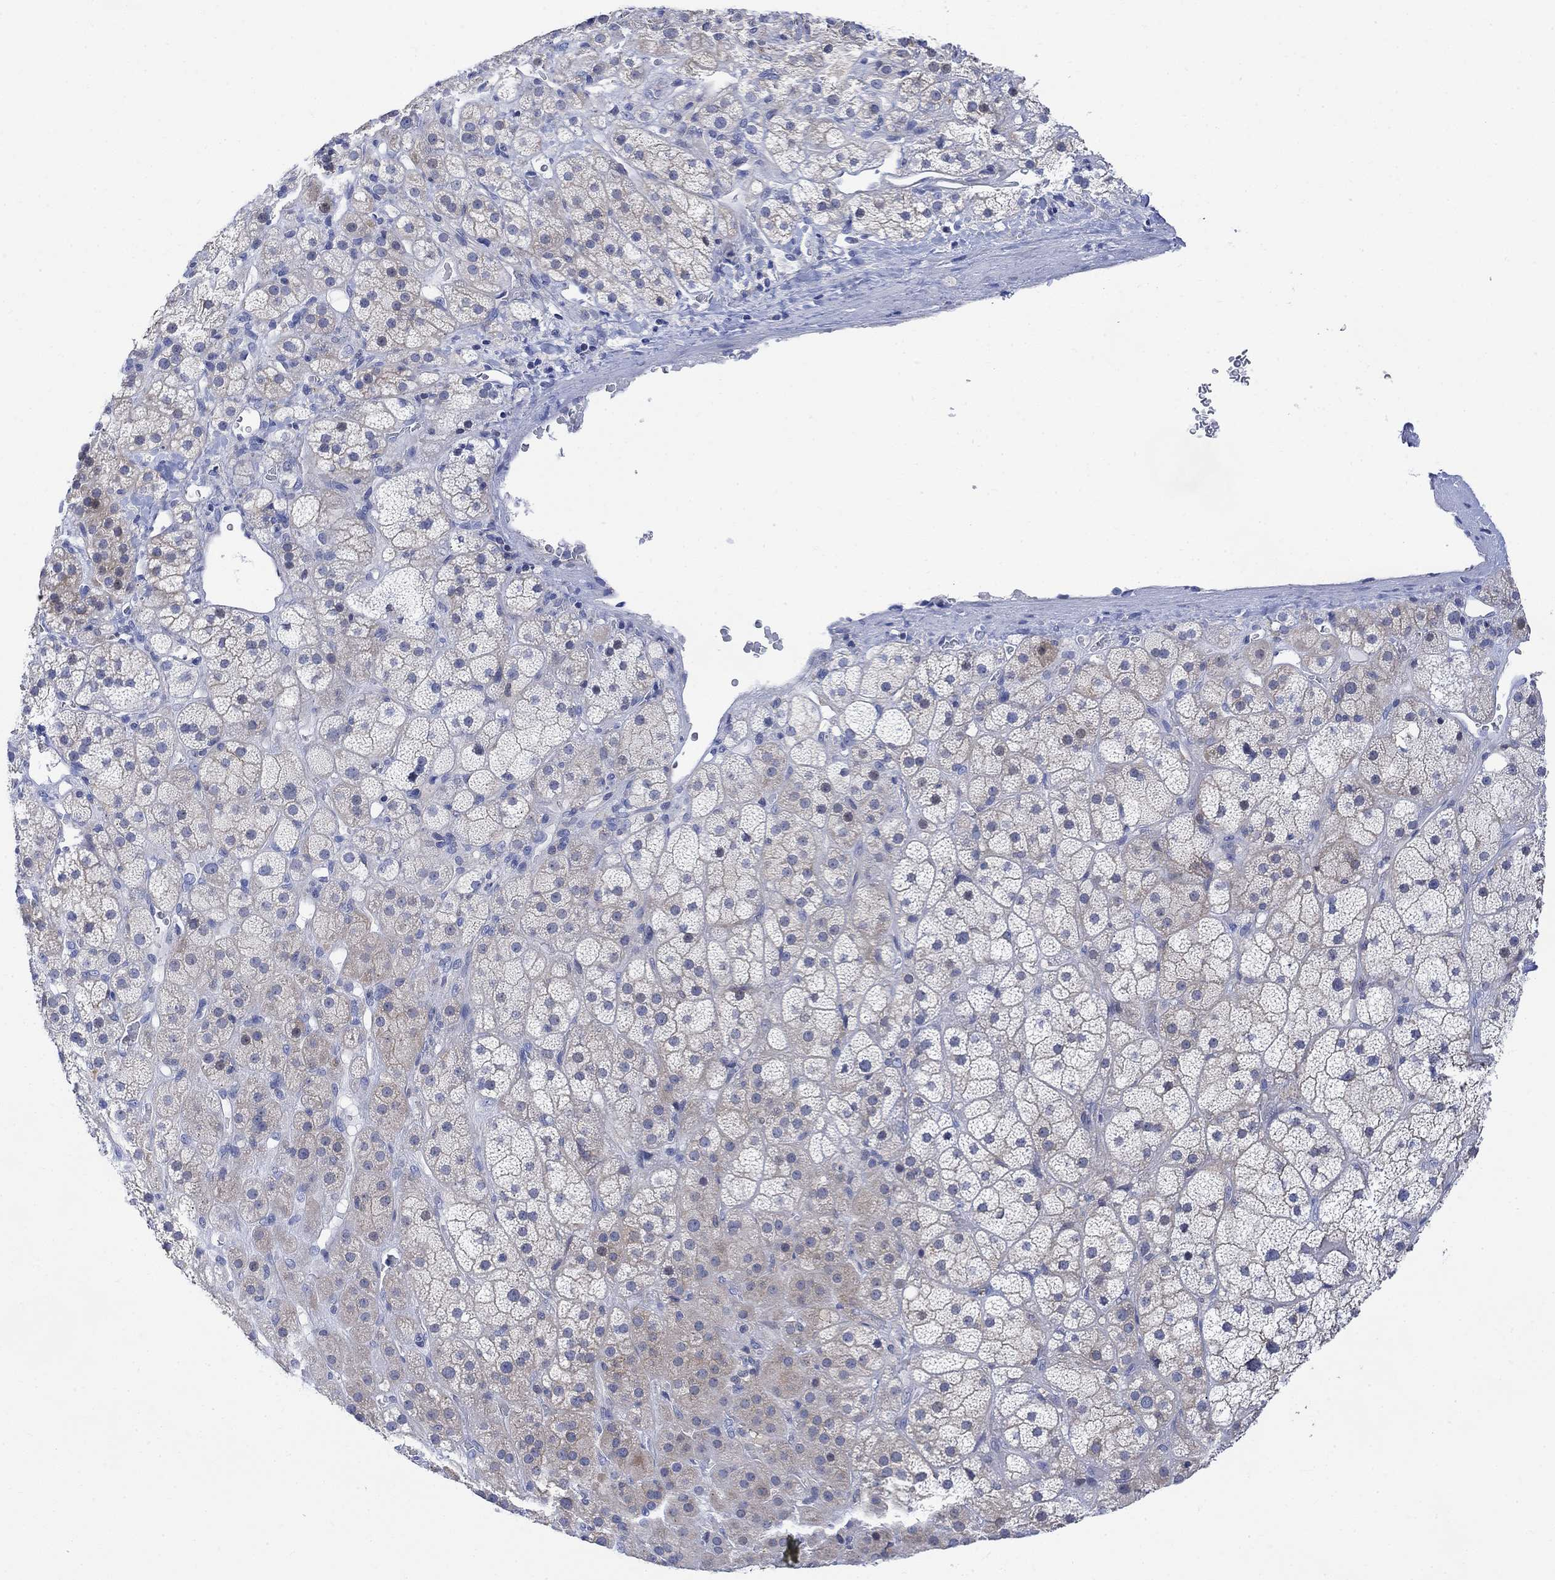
{"staining": {"intensity": "weak", "quantity": "<25%", "location": "cytoplasmic/membranous"}, "tissue": "adrenal gland", "cell_type": "Glandular cells", "image_type": "normal", "snomed": [{"axis": "morphology", "description": "Normal tissue, NOS"}, {"axis": "topography", "description": "Adrenal gland"}], "caption": "Immunohistochemical staining of benign human adrenal gland shows no significant positivity in glandular cells. (DAB (3,3'-diaminobenzidine) IHC, high magnification).", "gene": "ARSK", "patient": {"sex": "male", "age": 57}}